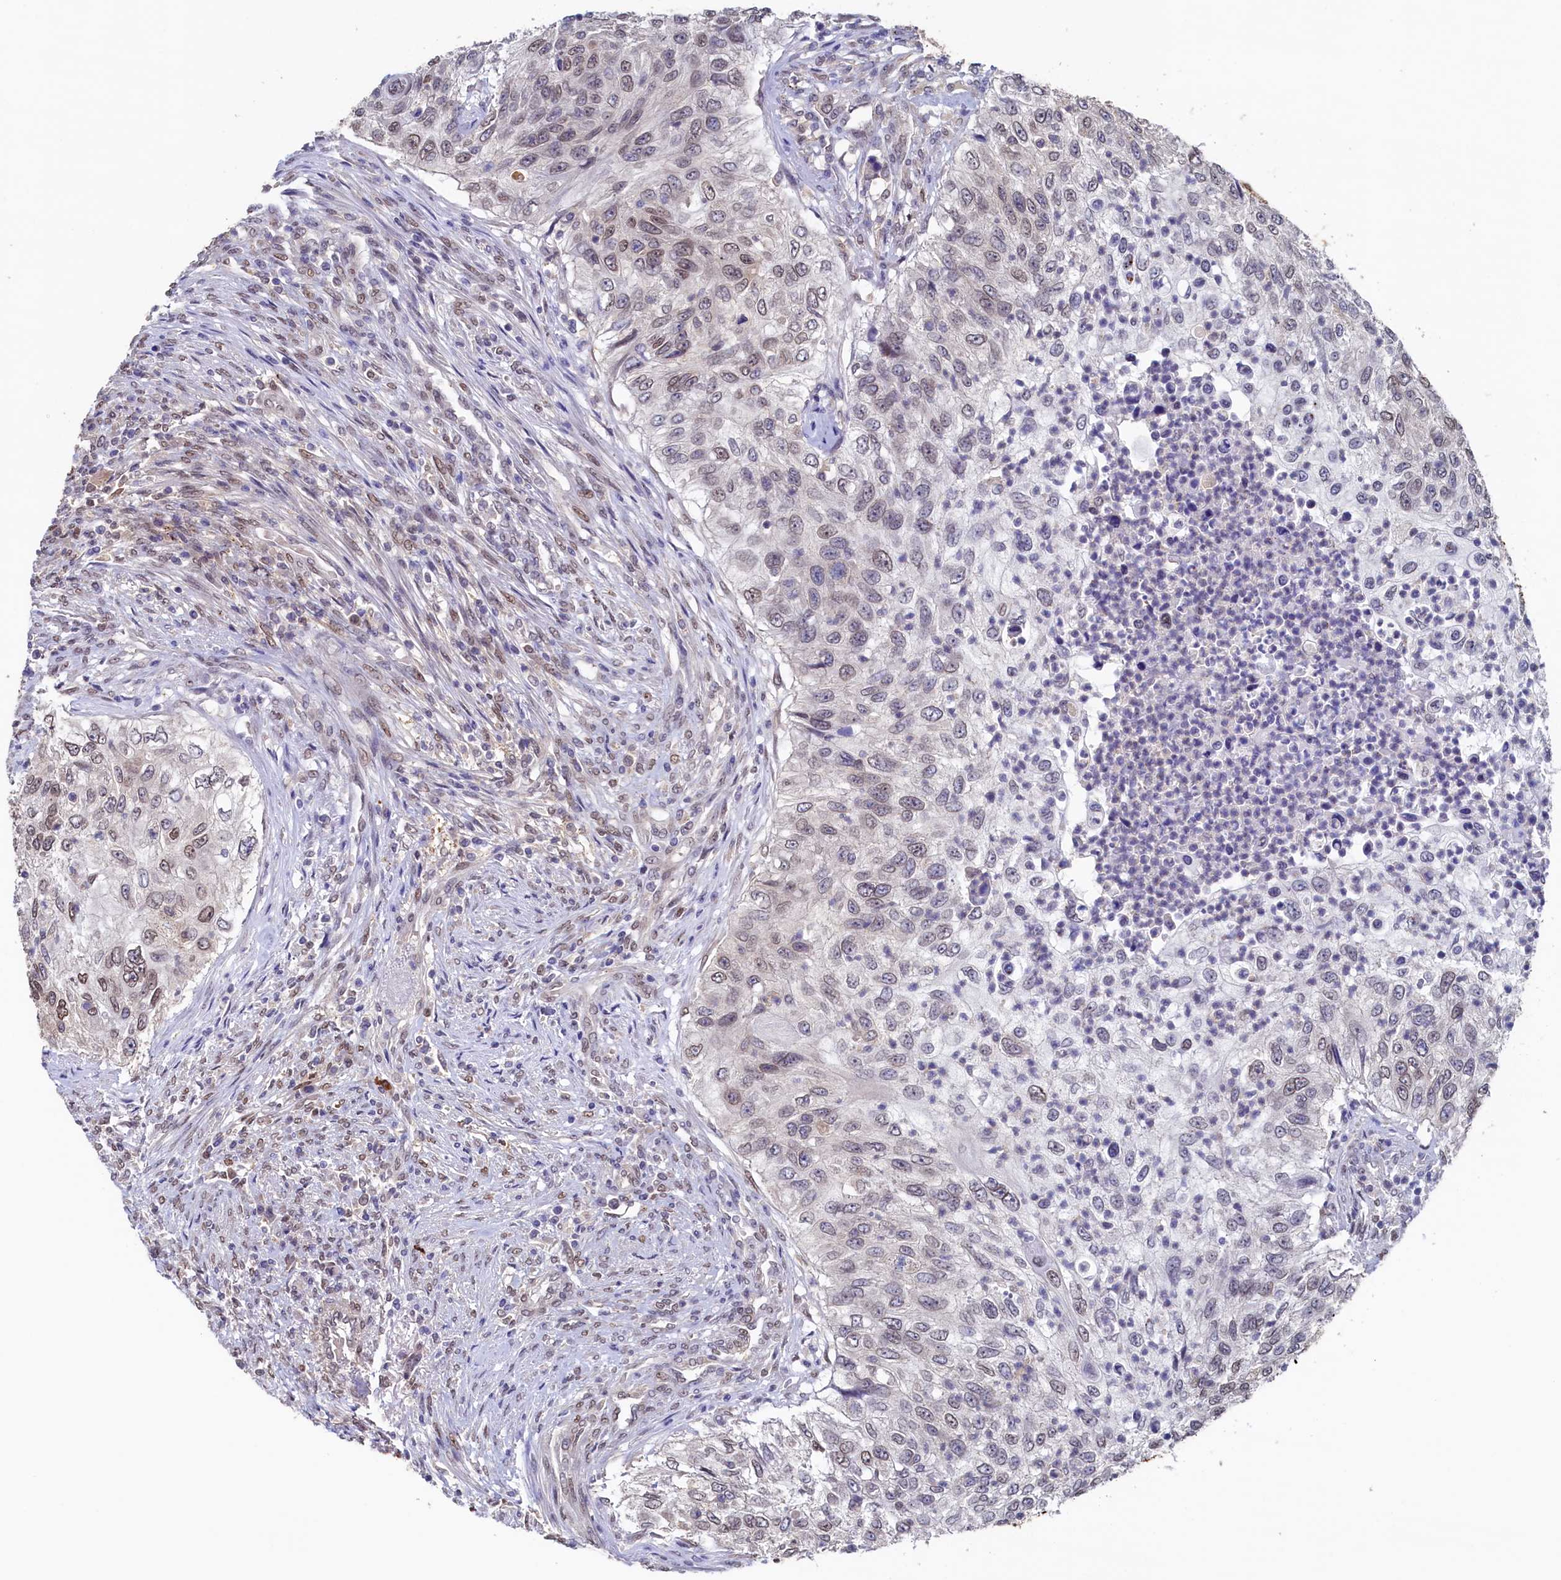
{"staining": {"intensity": "weak", "quantity": "<25%", "location": "nuclear"}, "tissue": "urothelial cancer", "cell_type": "Tumor cells", "image_type": "cancer", "snomed": [{"axis": "morphology", "description": "Urothelial carcinoma, High grade"}, {"axis": "topography", "description": "Urinary bladder"}], "caption": "Tumor cells show no significant protein expression in urothelial cancer. (DAB (3,3'-diaminobenzidine) IHC visualized using brightfield microscopy, high magnification).", "gene": "AHCY", "patient": {"sex": "female", "age": 60}}